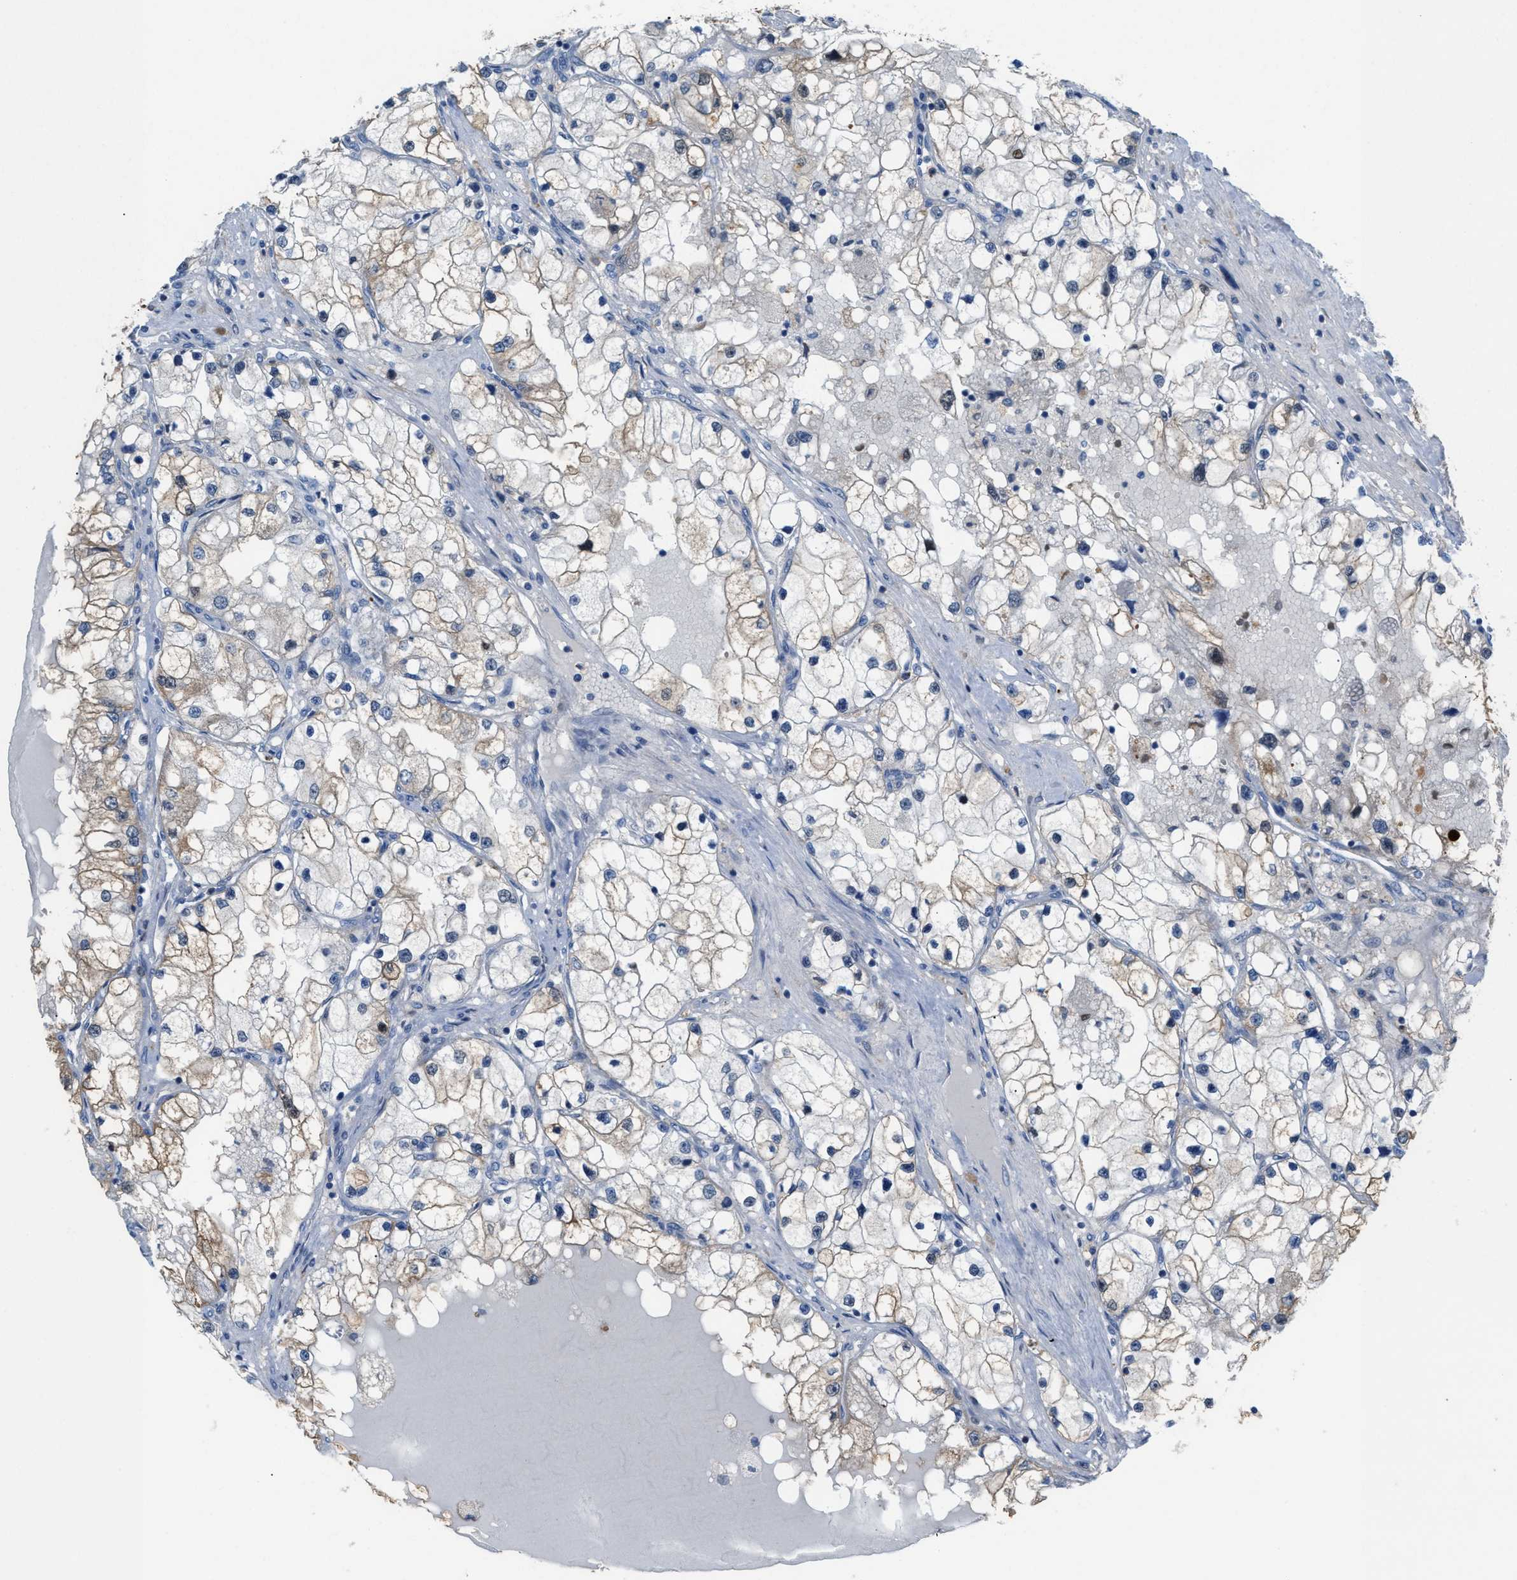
{"staining": {"intensity": "weak", "quantity": "25%-75%", "location": "cytoplasmic/membranous"}, "tissue": "renal cancer", "cell_type": "Tumor cells", "image_type": "cancer", "snomed": [{"axis": "morphology", "description": "Adenocarcinoma, NOS"}, {"axis": "topography", "description": "Kidney"}], "caption": "High-power microscopy captured an immunohistochemistry (IHC) histopathology image of renal cancer, revealing weak cytoplasmic/membranous expression in about 25%-75% of tumor cells.", "gene": "PPM1D", "patient": {"sex": "male", "age": 68}}